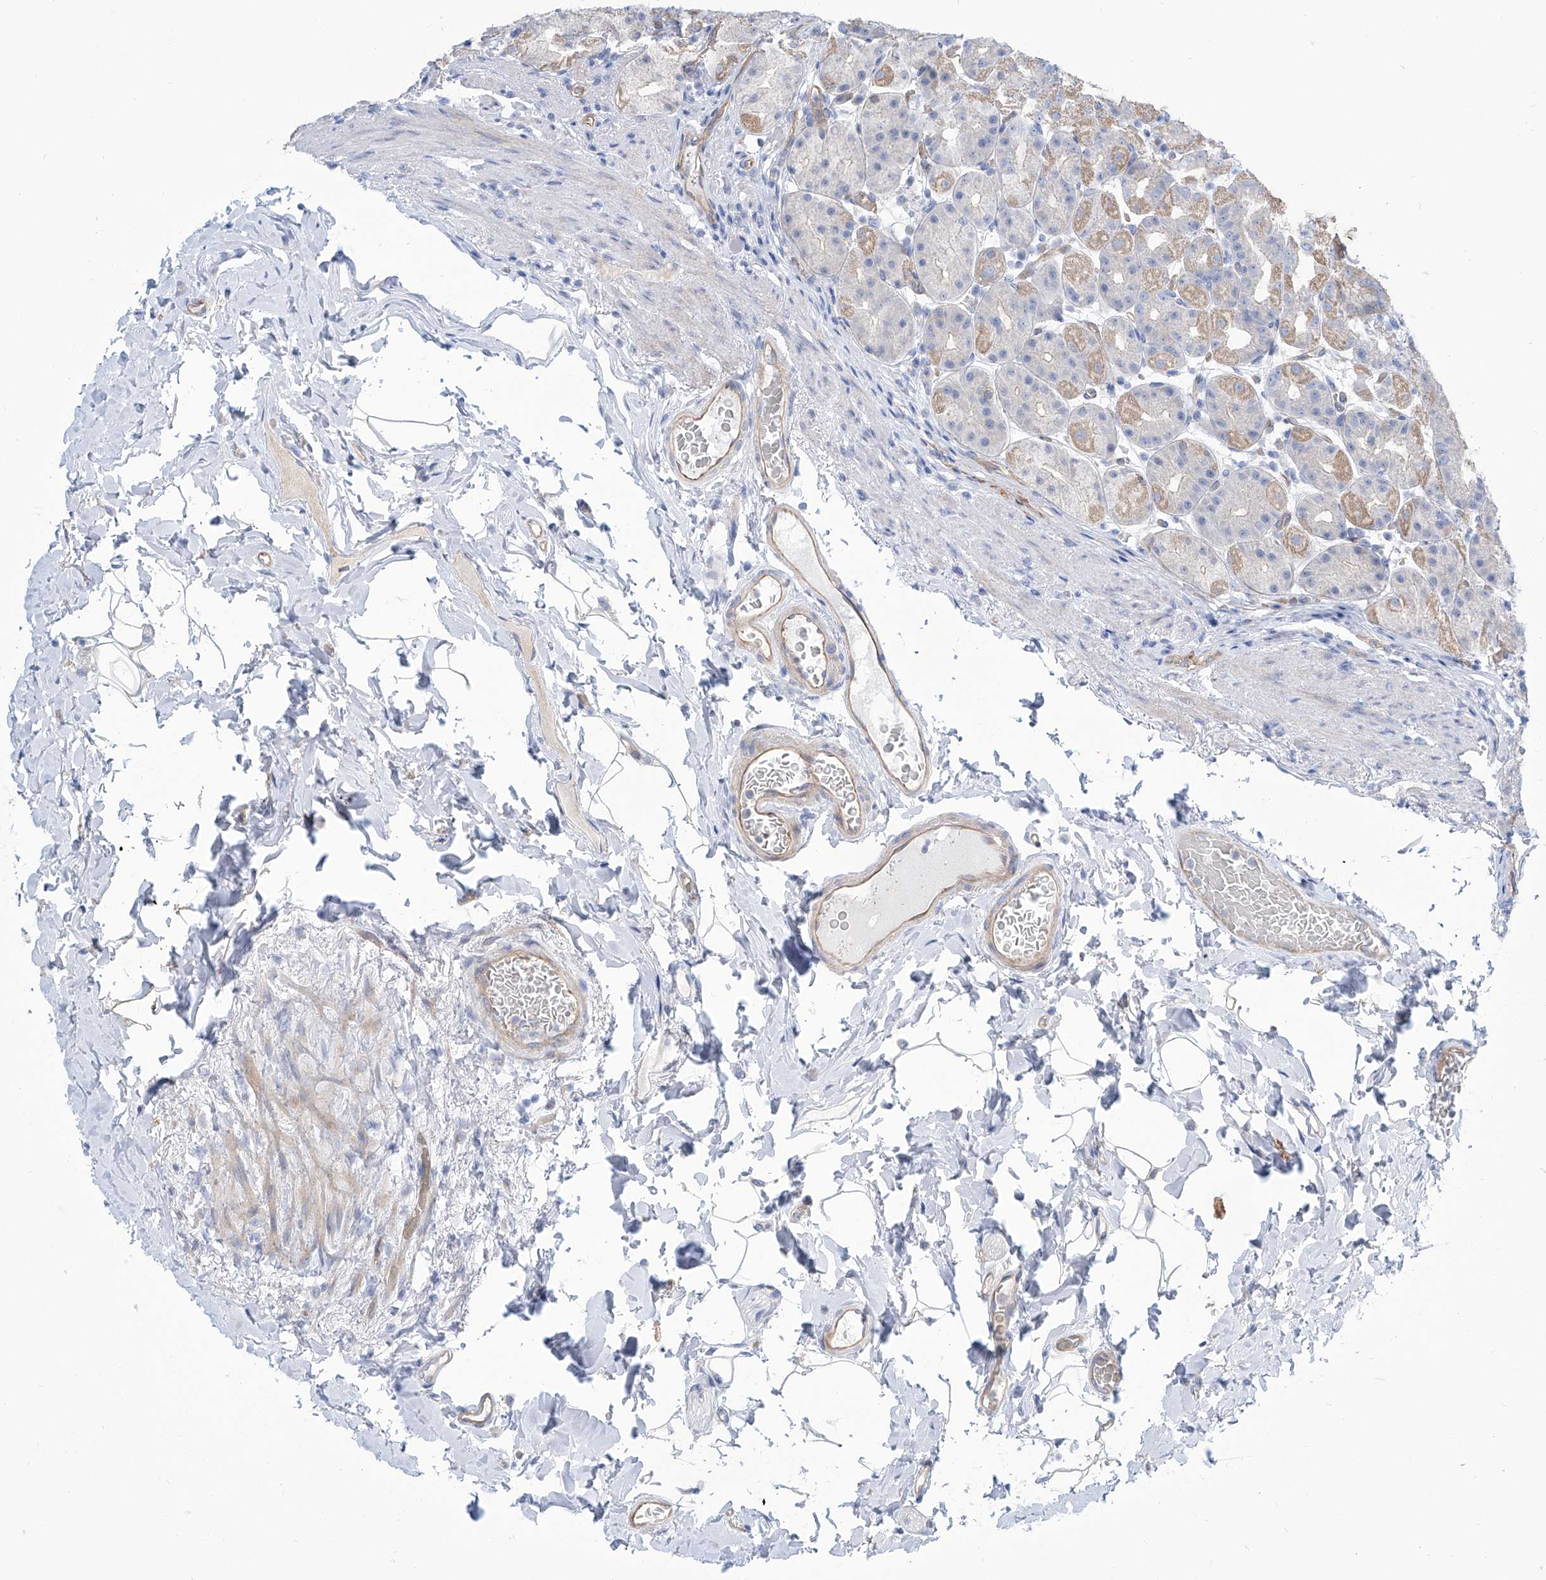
{"staining": {"intensity": "moderate", "quantity": "25%-75%", "location": "cytoplasmic/membranous"}, "tissue": "stomach", "cell_type": "Glandular cells", "image_type": "normal", "snomed": [{"axis": "morphology", "description": "Normal tissue, NOS"}, {"axis": "topography", "description": "Stomach, upper"}], "caption": "A photomicrograph of human stomach stained for a protein displays moderate cytoplasmic/membranous brown staining in glandular cells.", "gene": "TMEM209", "patient": {"sex": "male", "age": 68}}